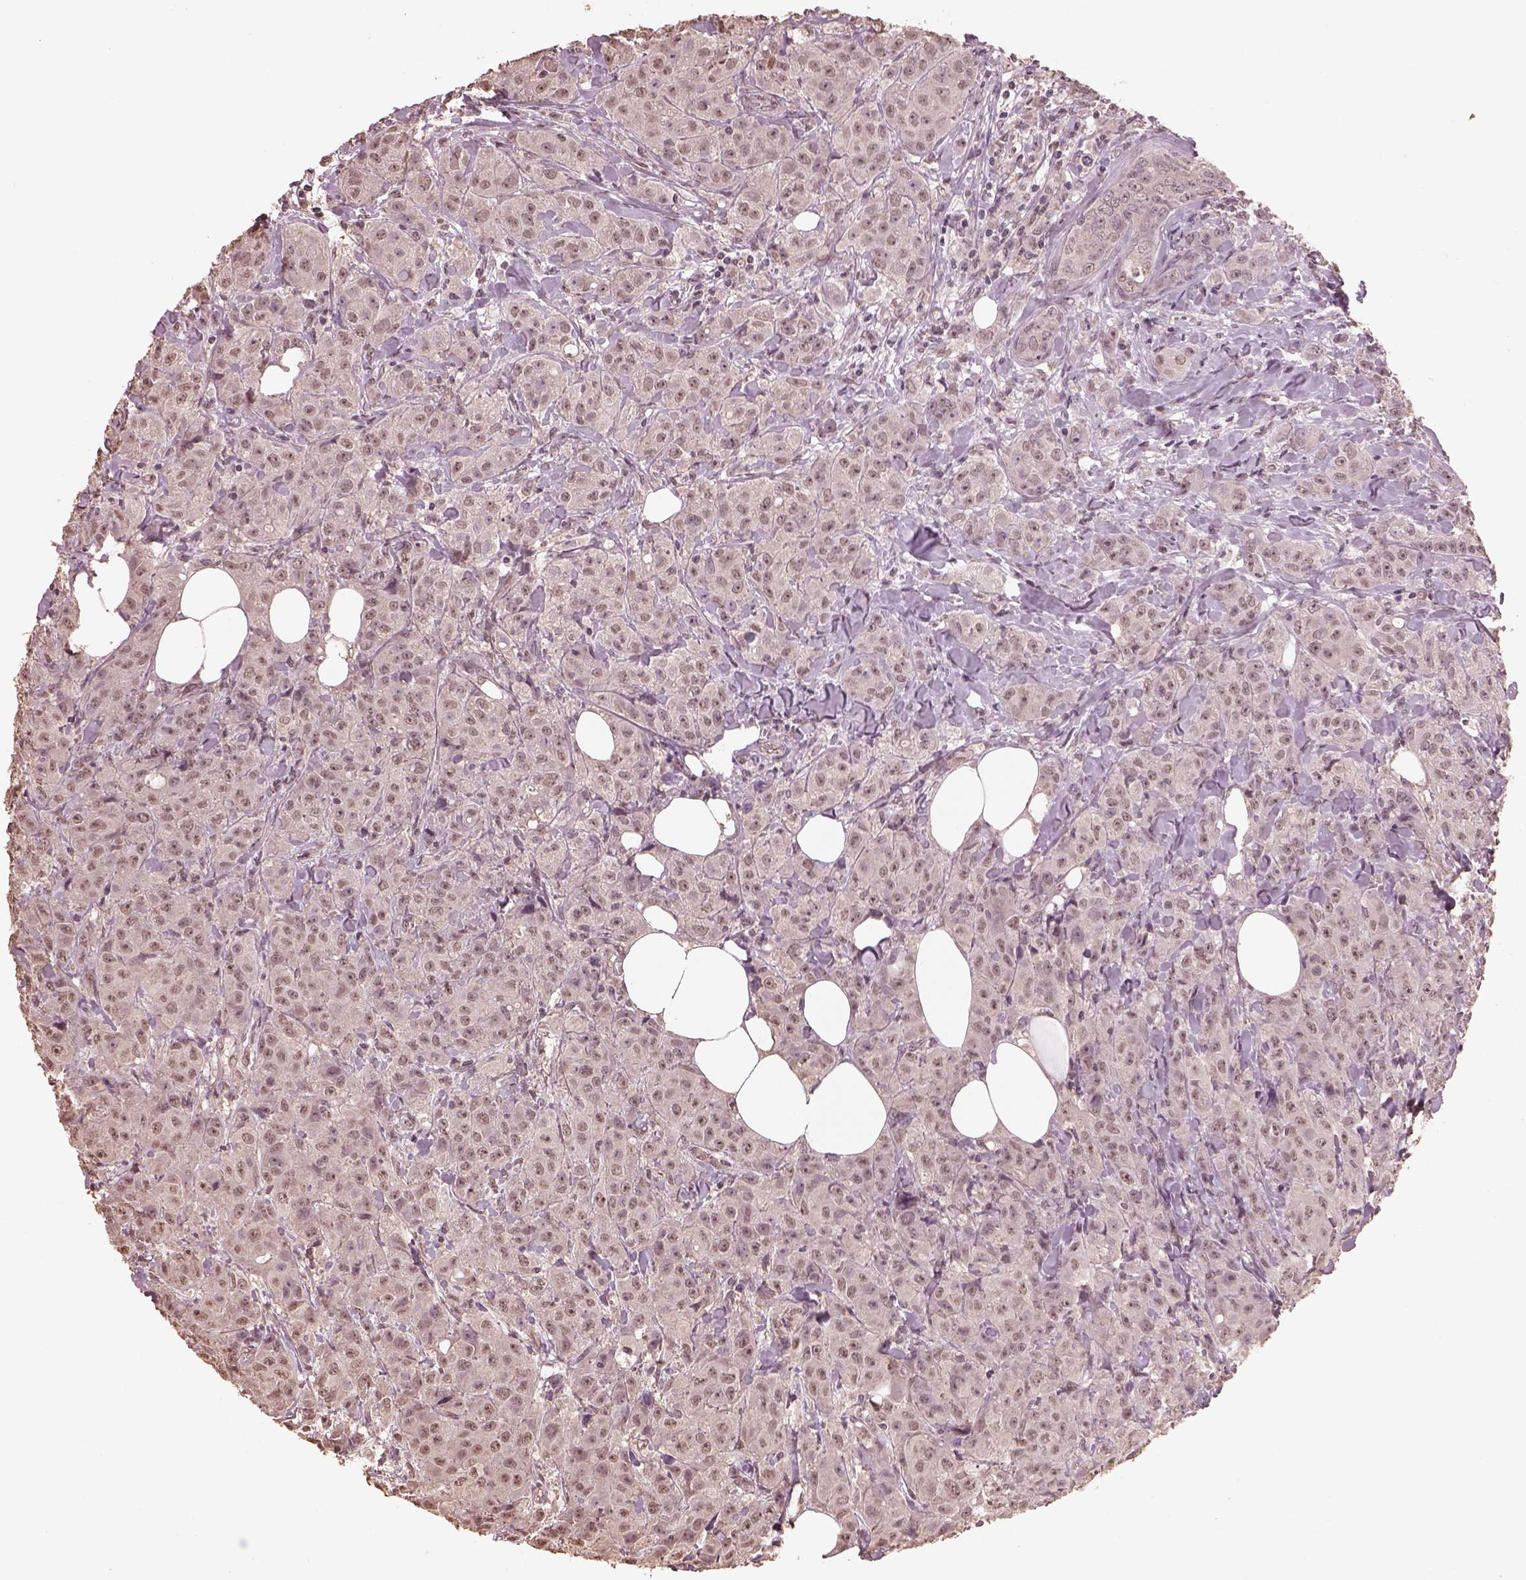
{"staining": {"intensity": "weak", "quantity": "25%-75%", "location": "nuclear"}, "tissue": "breast cancer", "cell_type": "Tumor cells", "image_type": "cancer", "snomed": [{"axis": "morphology", "description": "Duct carcinoma"}, {"axis": "topography", "description": "Breast"}], "caption": "Protein expression analysis of human breast intraductal carcinoma reveals weak nuclear positivity in approximately 25%-75% of tumor cells. Nuclei are stained in blue.", "gene": "CPT1C", "patient": {"sex": "female", "age": 43}}